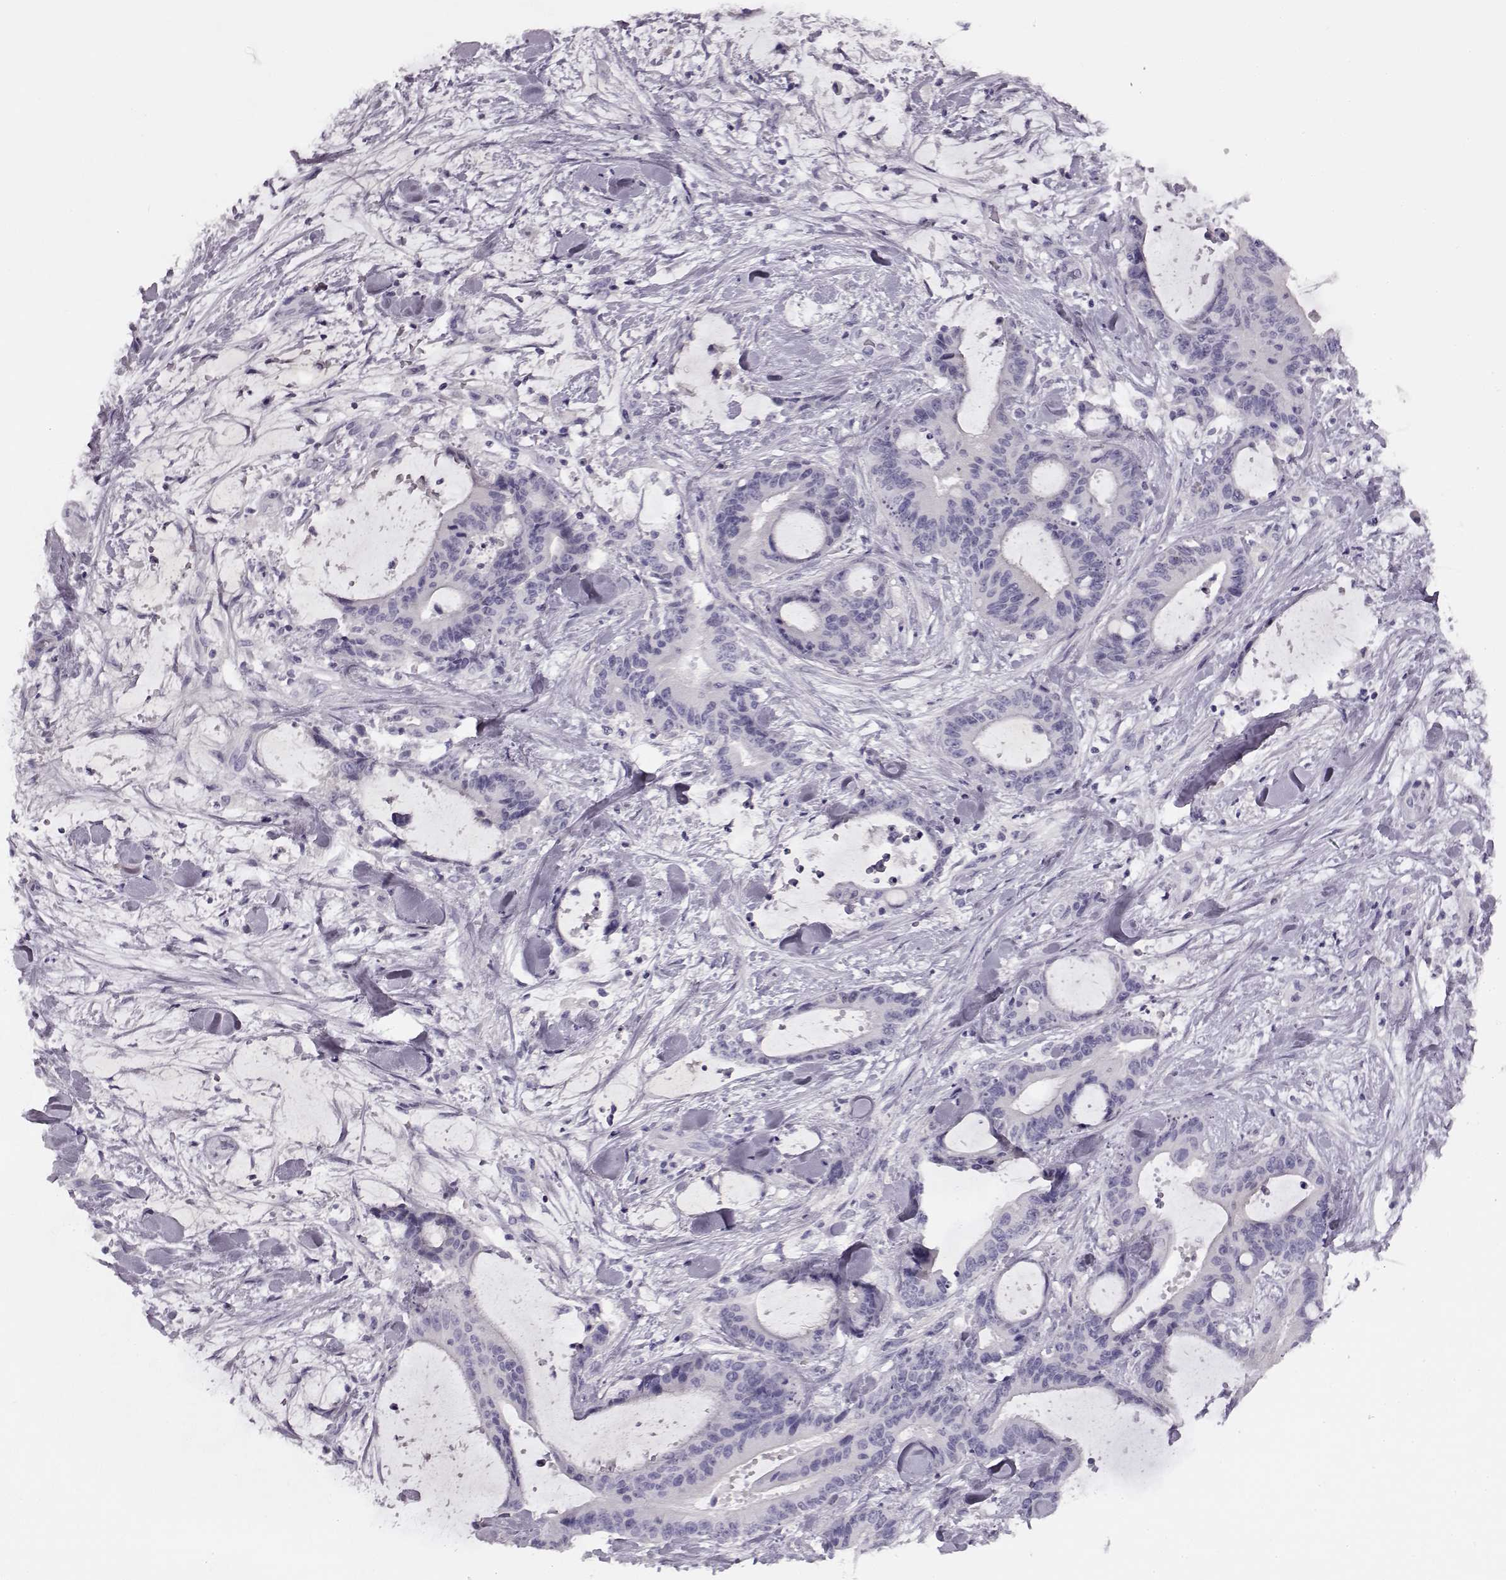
{"staining": {"intensity": "negative", "quantity": "none", "location": "none"}, "tissue": "liver cancer", "cell_type": "Tumor cells", "image_type": "cancer", "snomed": [{"axis": "morphology", "description": "Cholangiocarcinoma"}, {"axis": "topography", "description": "Liver"}], "caption": "Liver cancer (cholangiocarcinoma) stained for a protein using immunohistochemistry (IHC) displays no staining tumor cells.", "gene": "KIAA0319", "patient": {"sex": "female", "age": 73}}